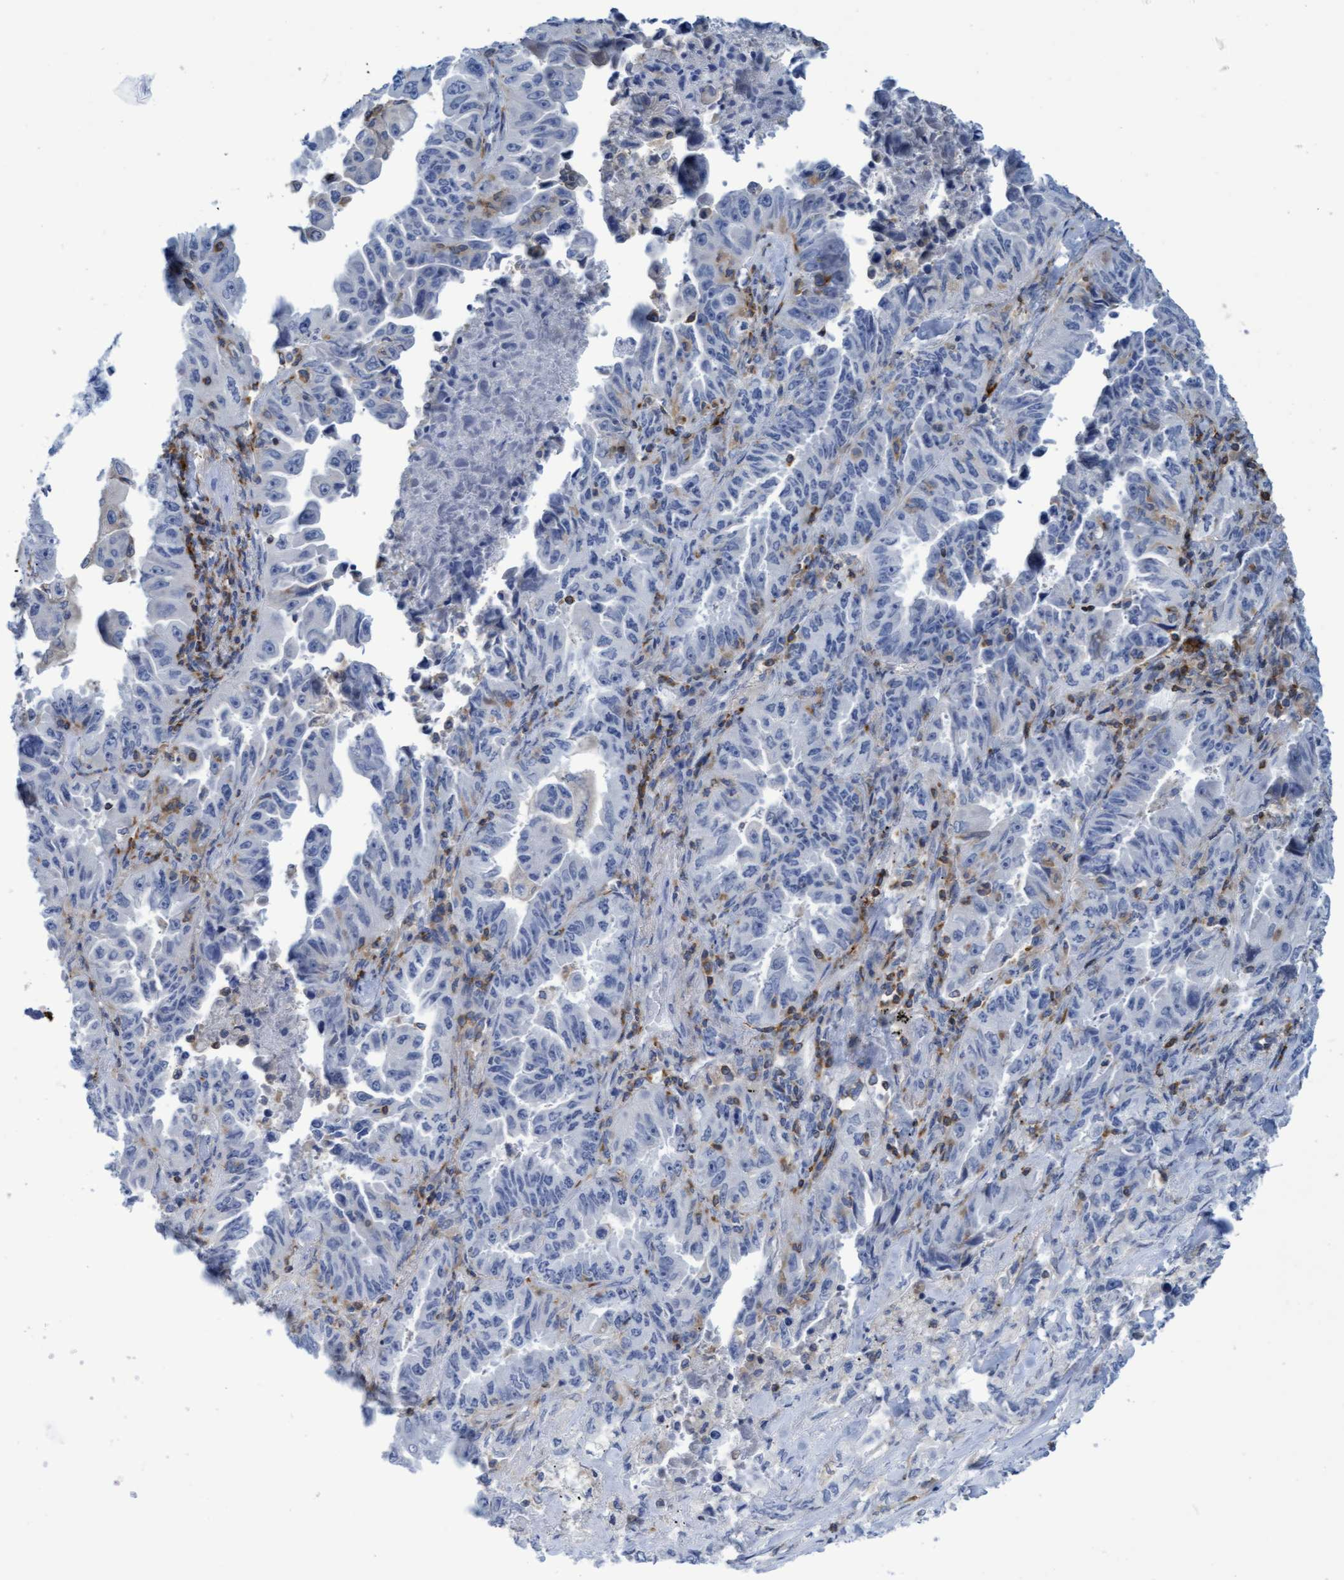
{"staining": {"intensity": "negative", "quantity": "none", "location": "none"}, "tissue": "lung cancer", "cell_type": "Tumor cells", "image_type": "cancer", "snomed": [{"axis": "morphology", "description": "Adenocarcinoma, NOS"}, {"axis": "topography", "description": "Lung"}], "caption": "Lung adenocarcinoma was stained to show a protein in brown. There is no significant expression in tumor cells.", "gene": "FNBP1", "patient": {"sex": "female", "age": 51}}